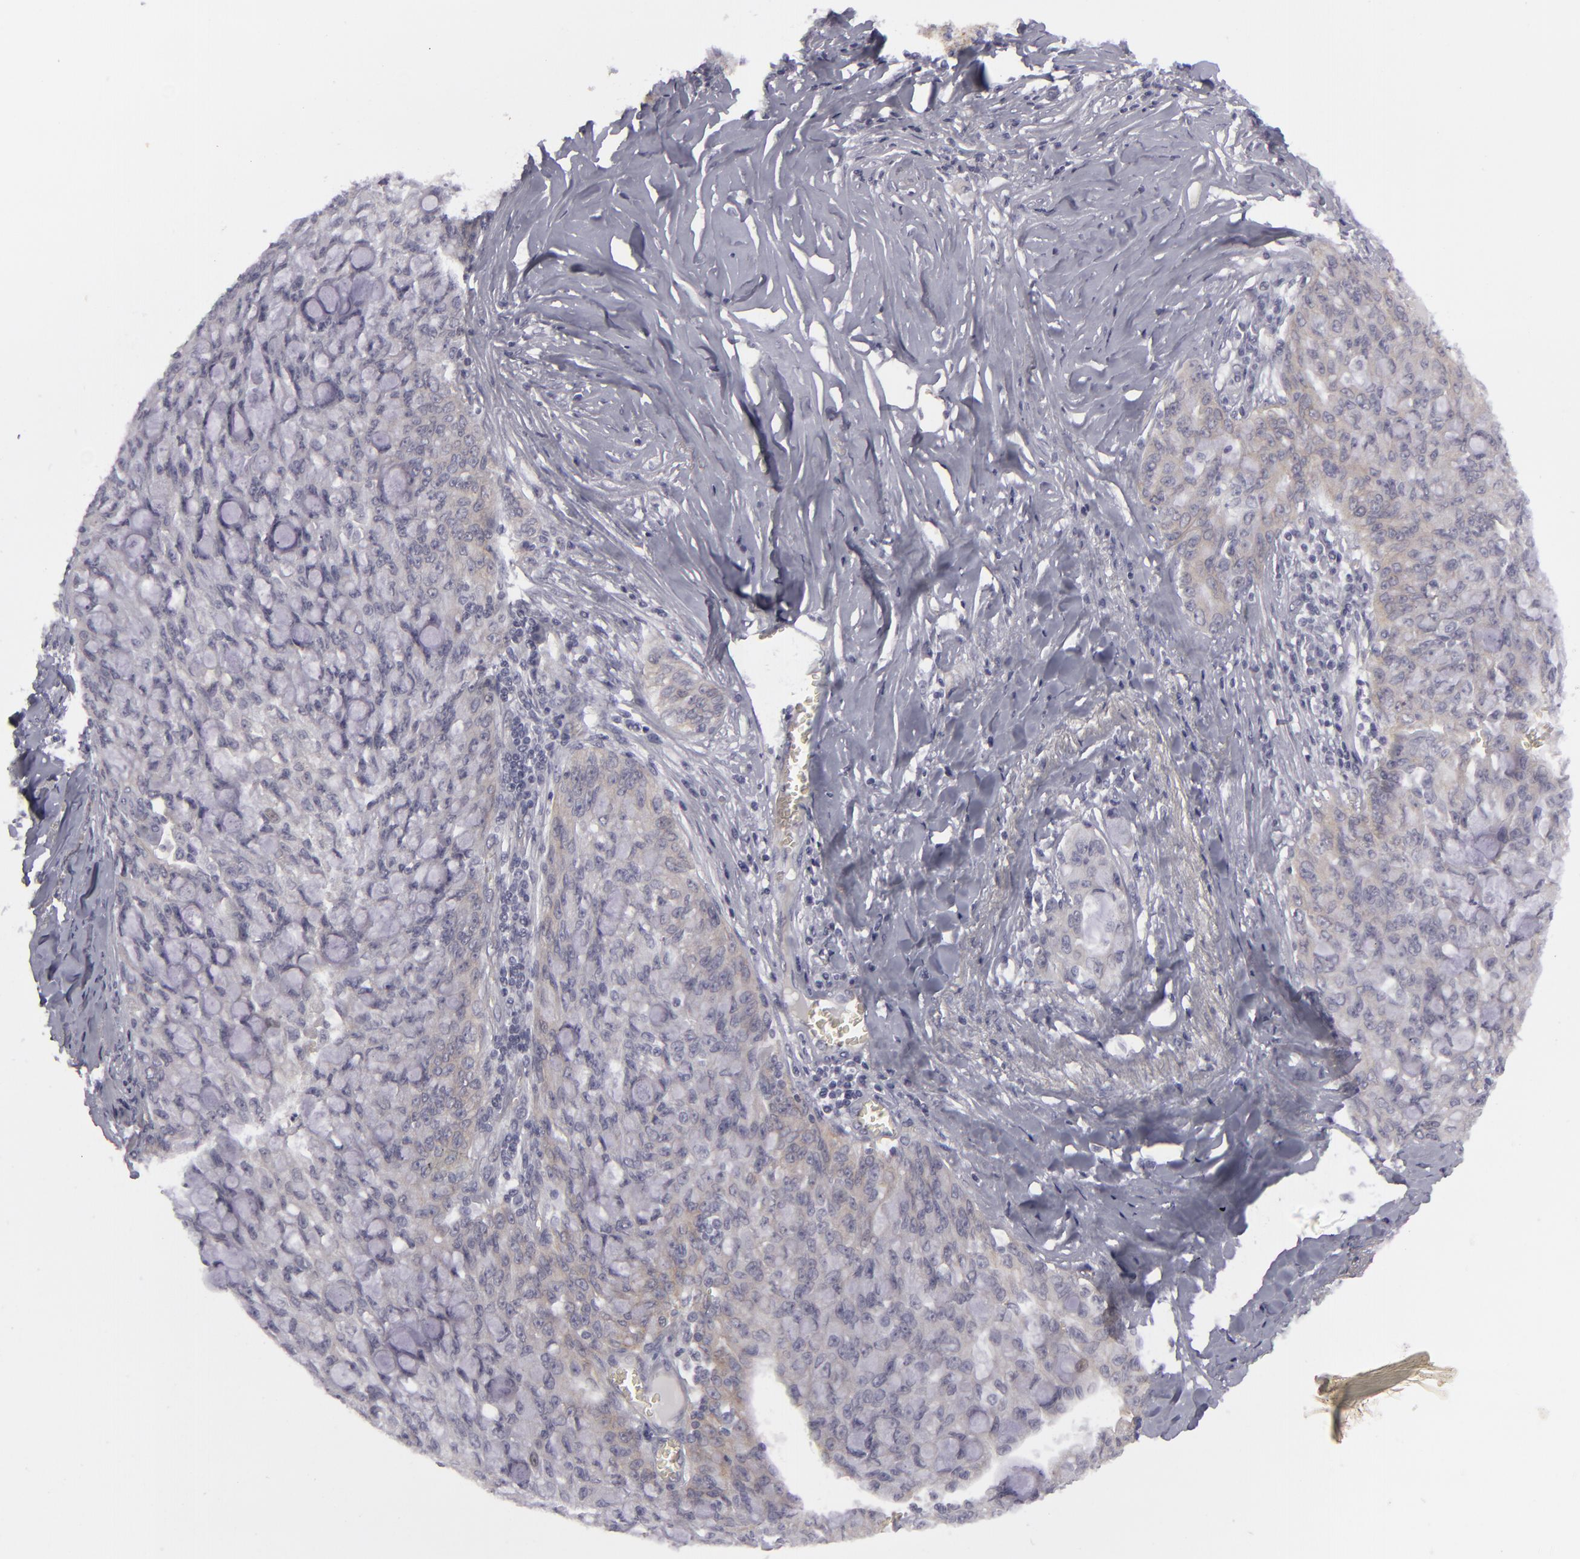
{"staining": {"intensity": "weak", "quantity": "25%-75%", "location": "cytoplasmic/membranous"}, "tissue": "lung cancer", "cell_type": "Tumor cells", "image_type": "cancer", "snomed": [{"axis": "morphology", "description": "Adenocarcinoma, NOS"}, {"axis": "topography", "description": "Lung"}], "caption": "Protein staining of adenocarcinoma (lung) tissue demonstrates weak cytoplasmic/membranous staining in about 25%-75% of tumor cells.", "gene": "JUP", "patient": {"sex": "female", "age": 44}}